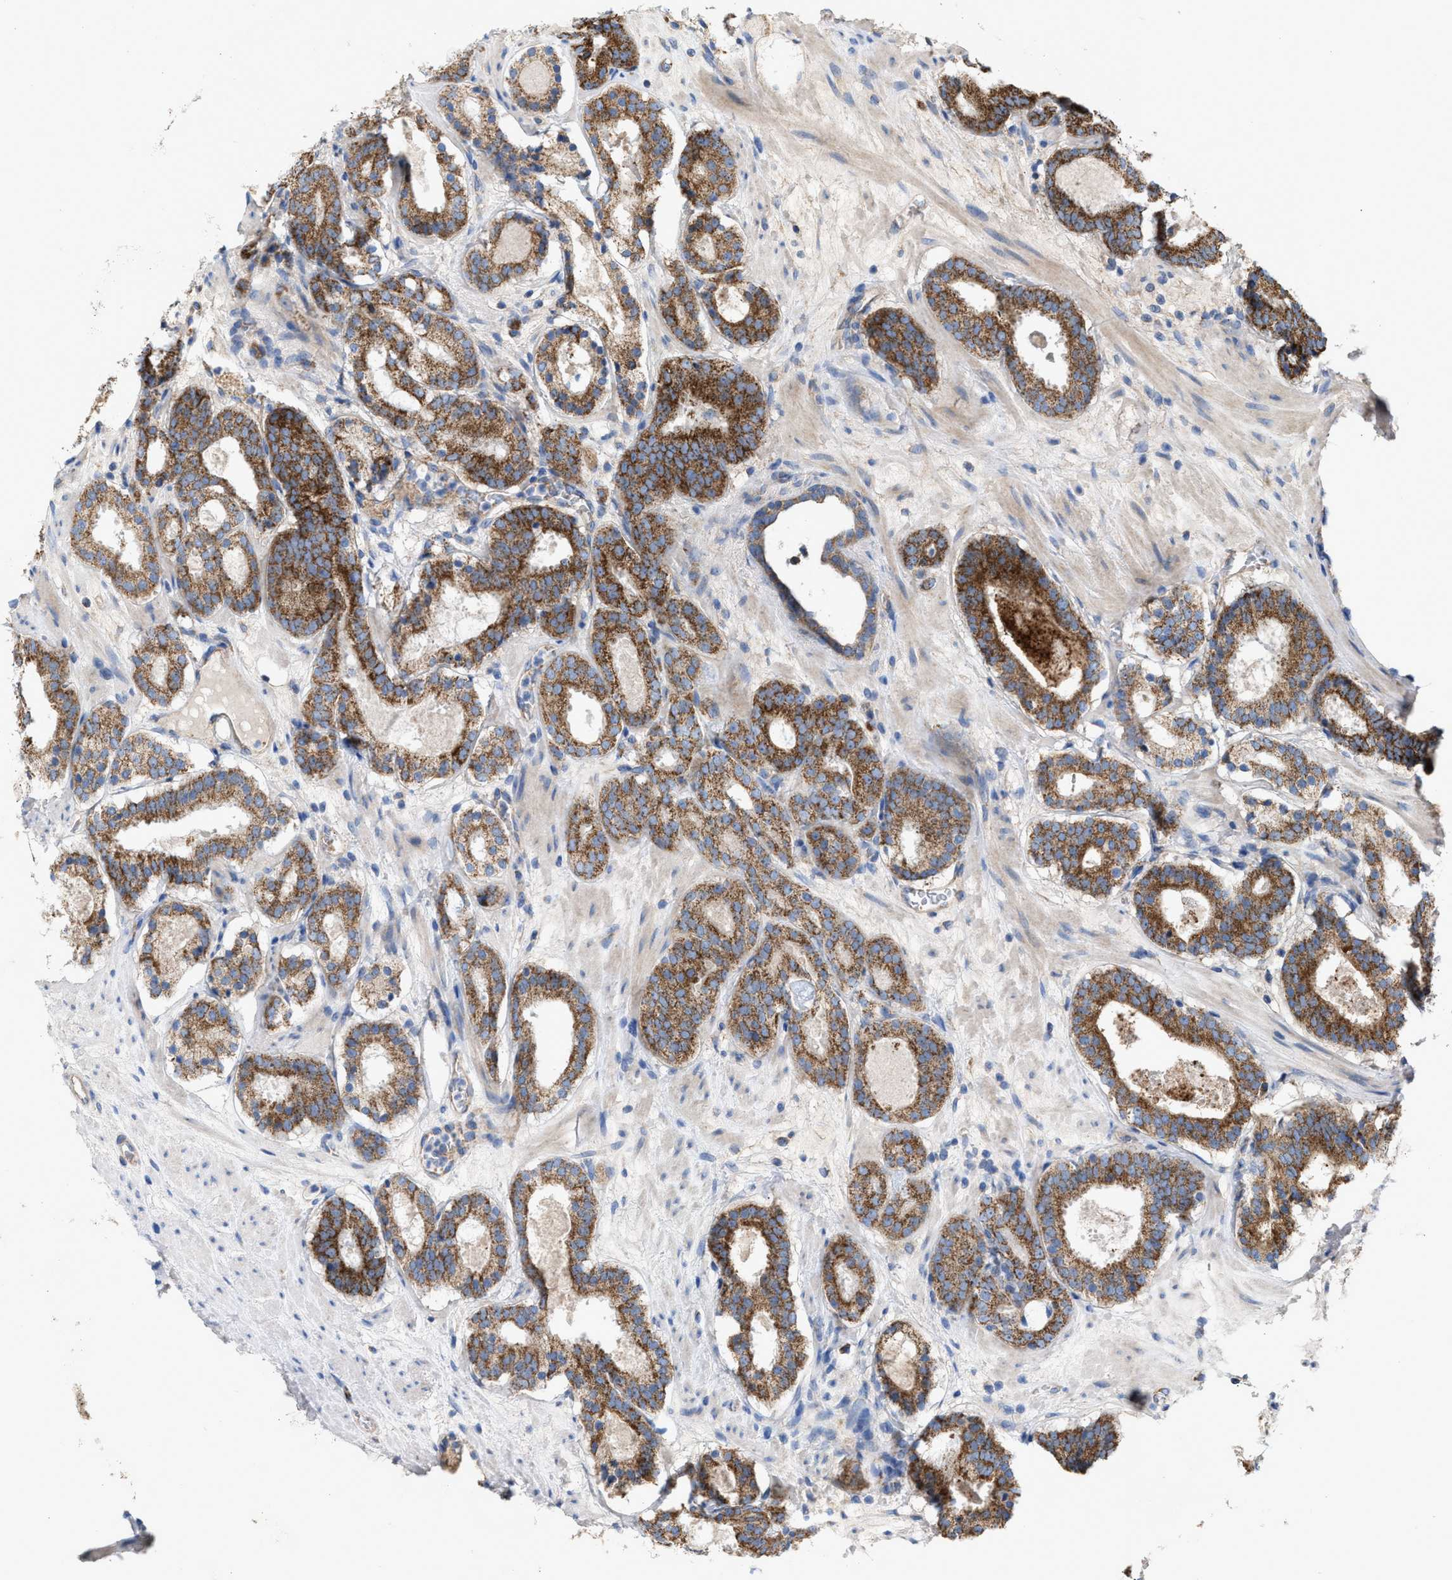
{"staining": {"intensity": "moderate", "quantity": ">75%", "location": "cytoplasmic/membranous"}, "tissue": "prostate cancer", "cell_type": "Tumor cells", "image_type": "cancer", "snomed": [{"axis": "morphology", "description": "Adenocarcinoma, Low grade"}, {"axis": "topography", "description": "Prostate"}], "caption": "Tumor cells reveal moderate cytoplasmic/membranous positivity in approximately >75% of cells in prostate low-grade adenocarcinoma.", "gene": "OXSM", "patient": {"sex": "male", "age": 69}}